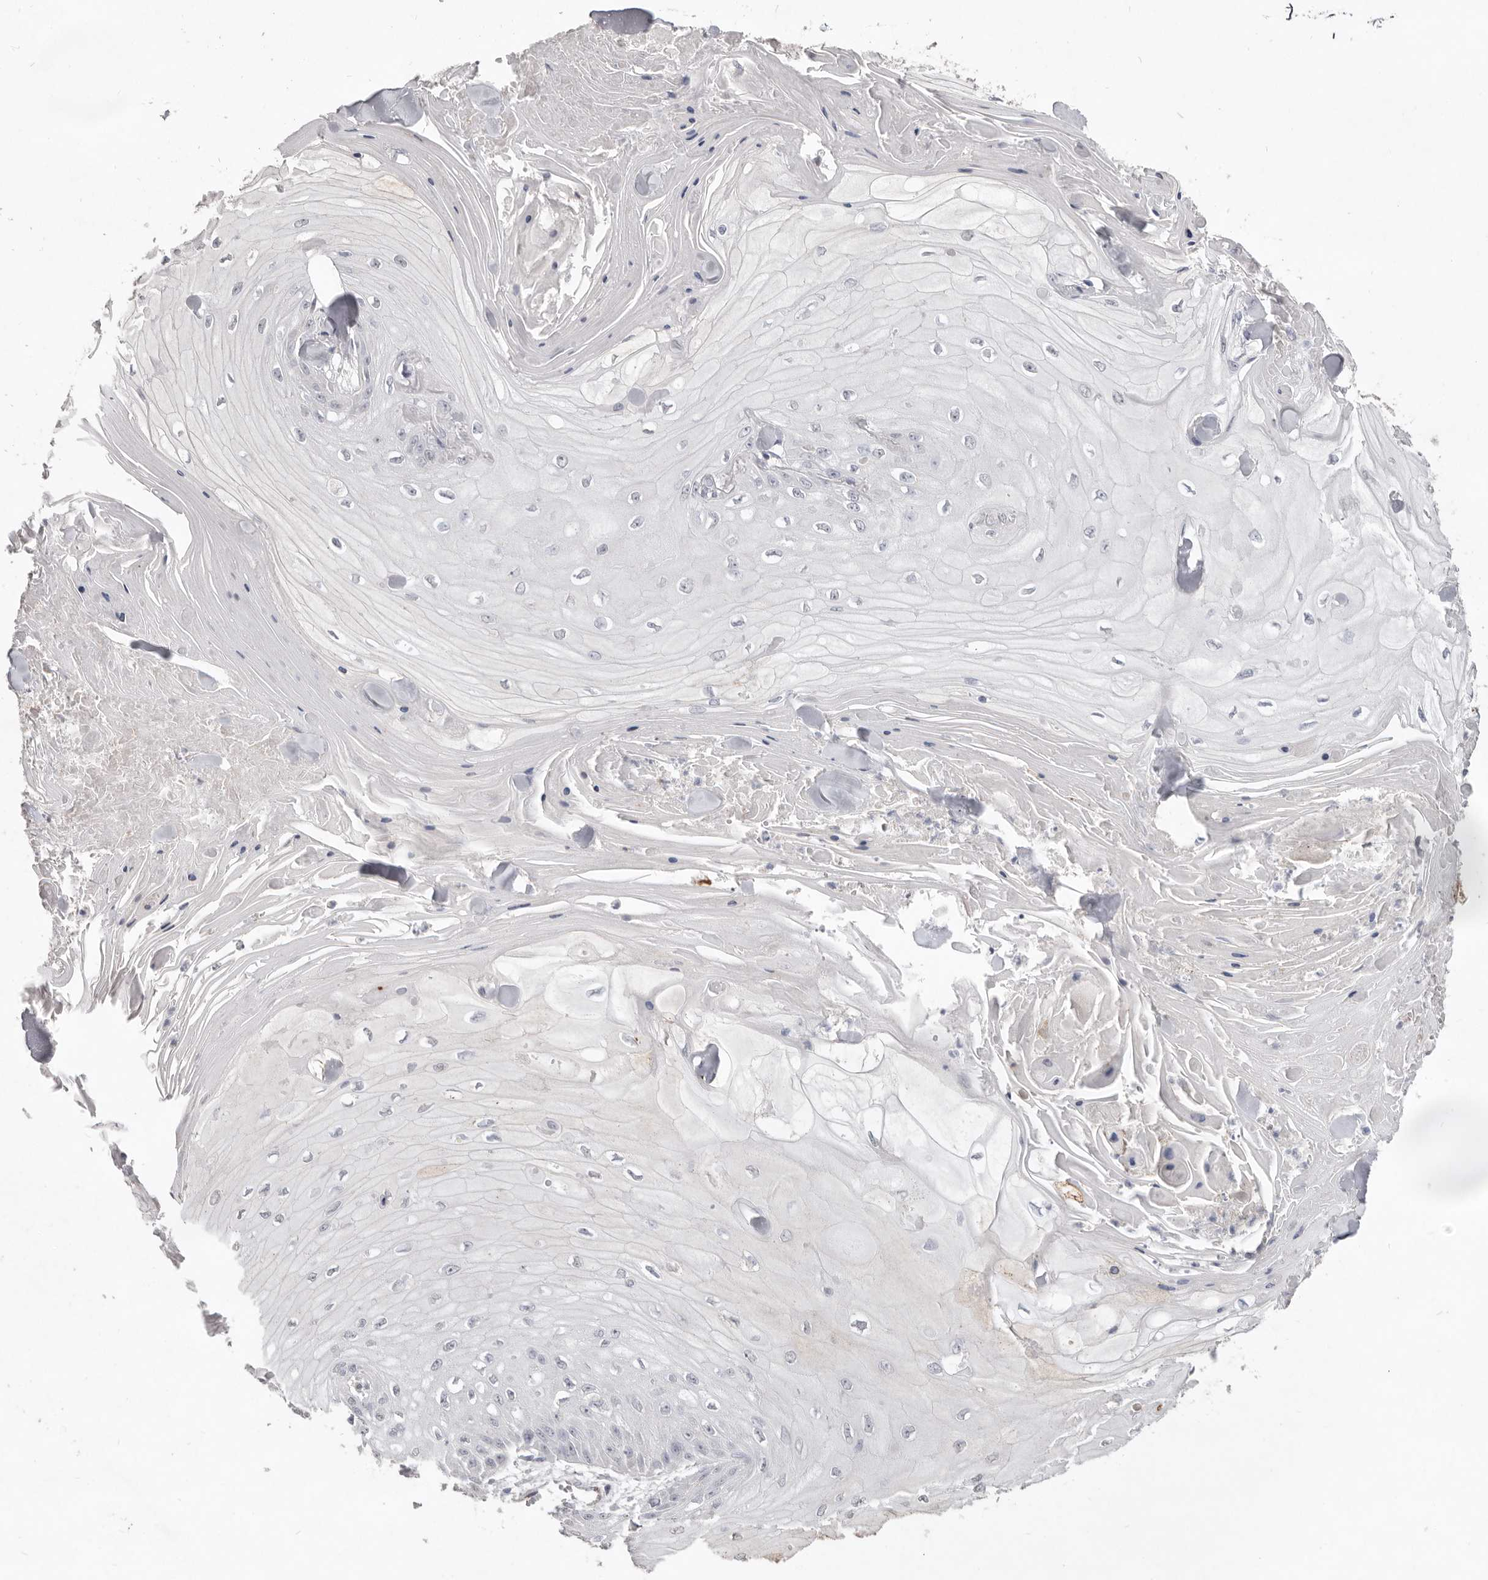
{"staining": {"intensity": "negative", "quantity": "none", "location": "none"}, "tissue": "skin cancer", "cell_type": "Tumor cells", "image_type": "cancer", "snomed": [{"axis": "morphology", "description": "Squamous cell carcinoma, NOS"}, {"axis": "topography", "description": "Skin"}], "caption": "This is an IHC image of squamous cell carcinoma (skin). There is no staining in tumor cells.", "gene": "ZYG11B", "patient": {"sex": "male", "age": 74}}